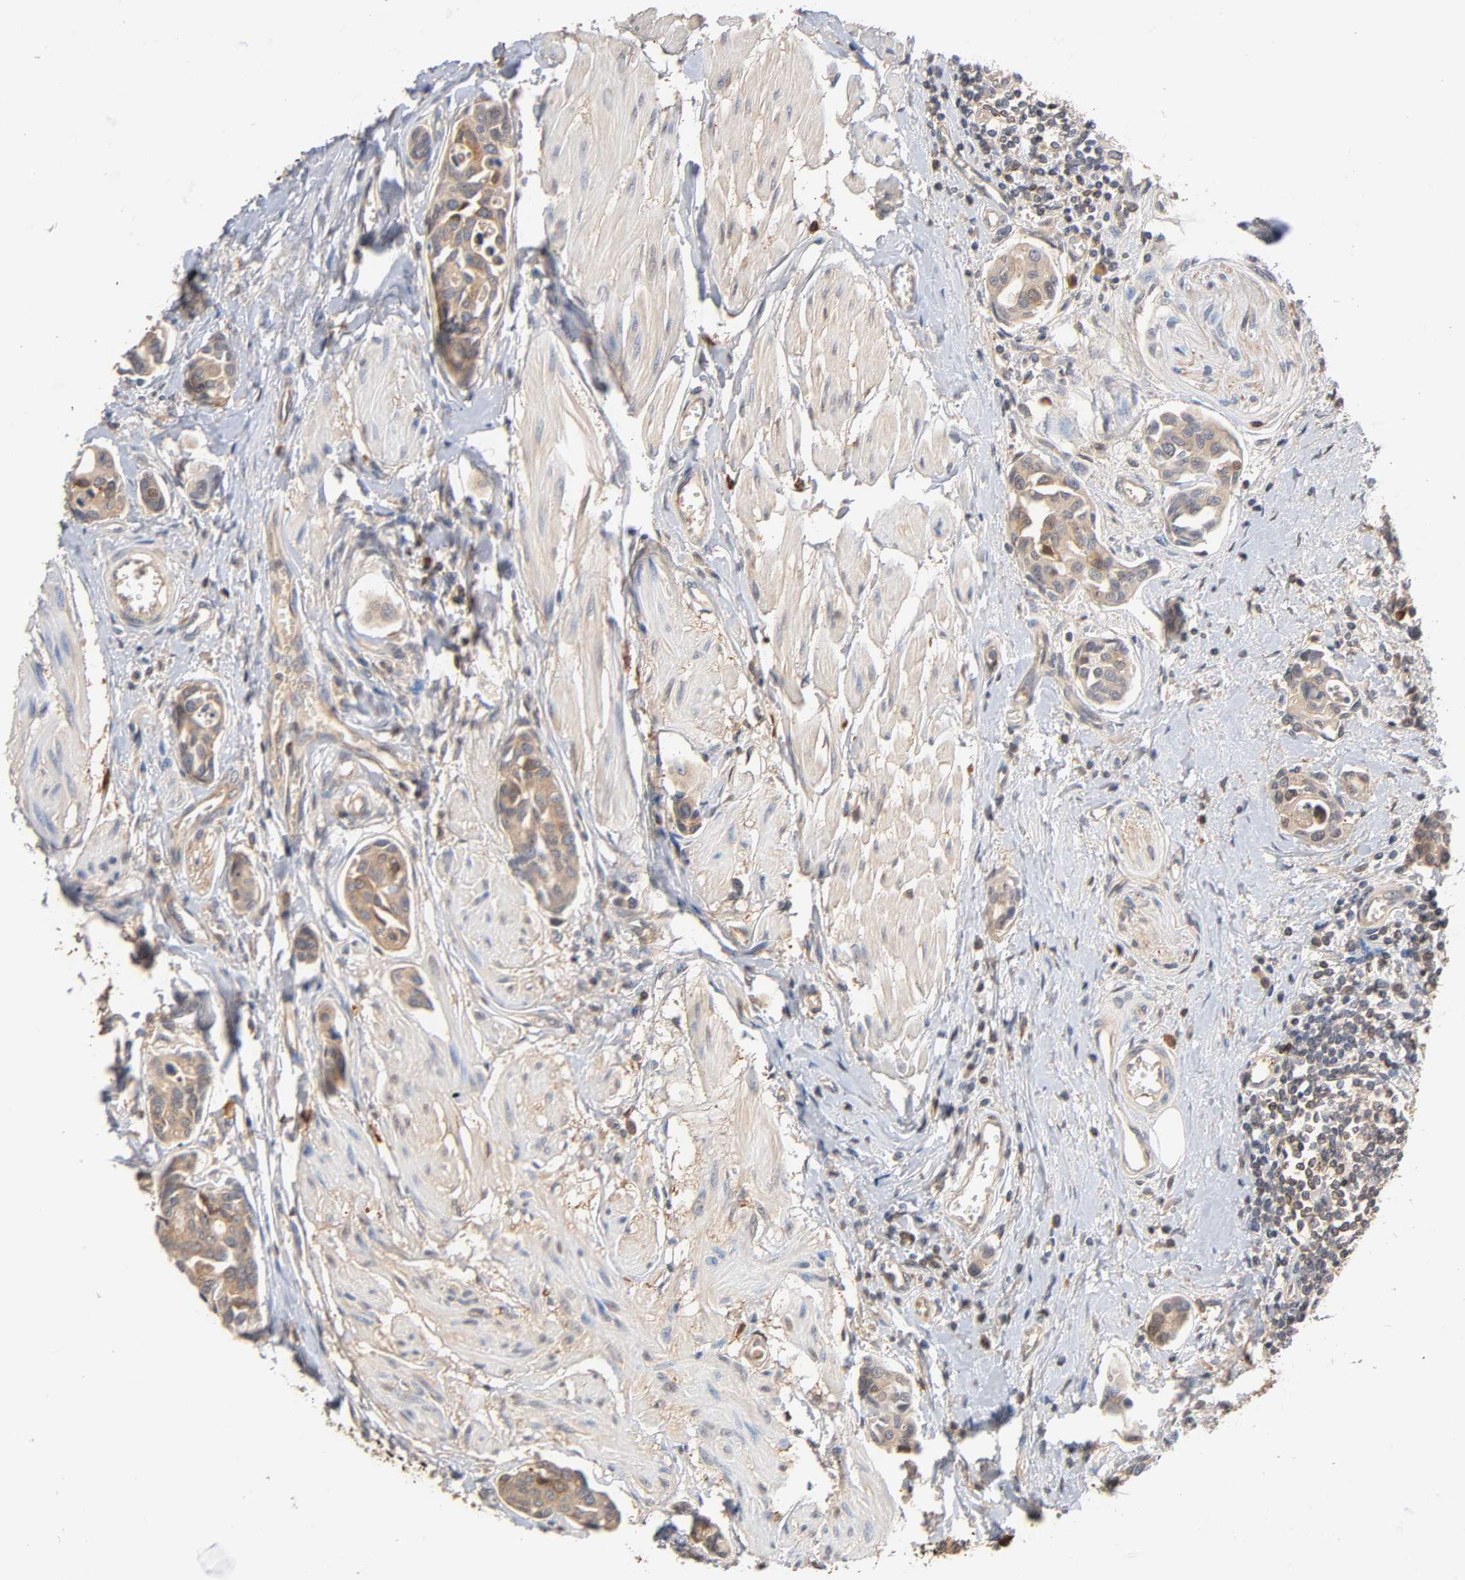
{"staining": {"intensity": "weak", "quantity": ">75%", "location": "cytoplasmic/membranous"}, "tissue": "urothelial cancer", "cell_type": "Tumor cells", "image_type": "cancer", "snomed": [{"axis": "morphology", "description": "Urothelial carcinoma, High grade"}, {"axis": "topography", "description": "Urinary bladder"}], "caption": "Weak cytoplasmic/membranous protein positivity is present in approximately >75% of tumor cells in high-grade urothelial carcinoma.", "gene": "ALDOA", "patient": {"sex": "male", "age": 78}}